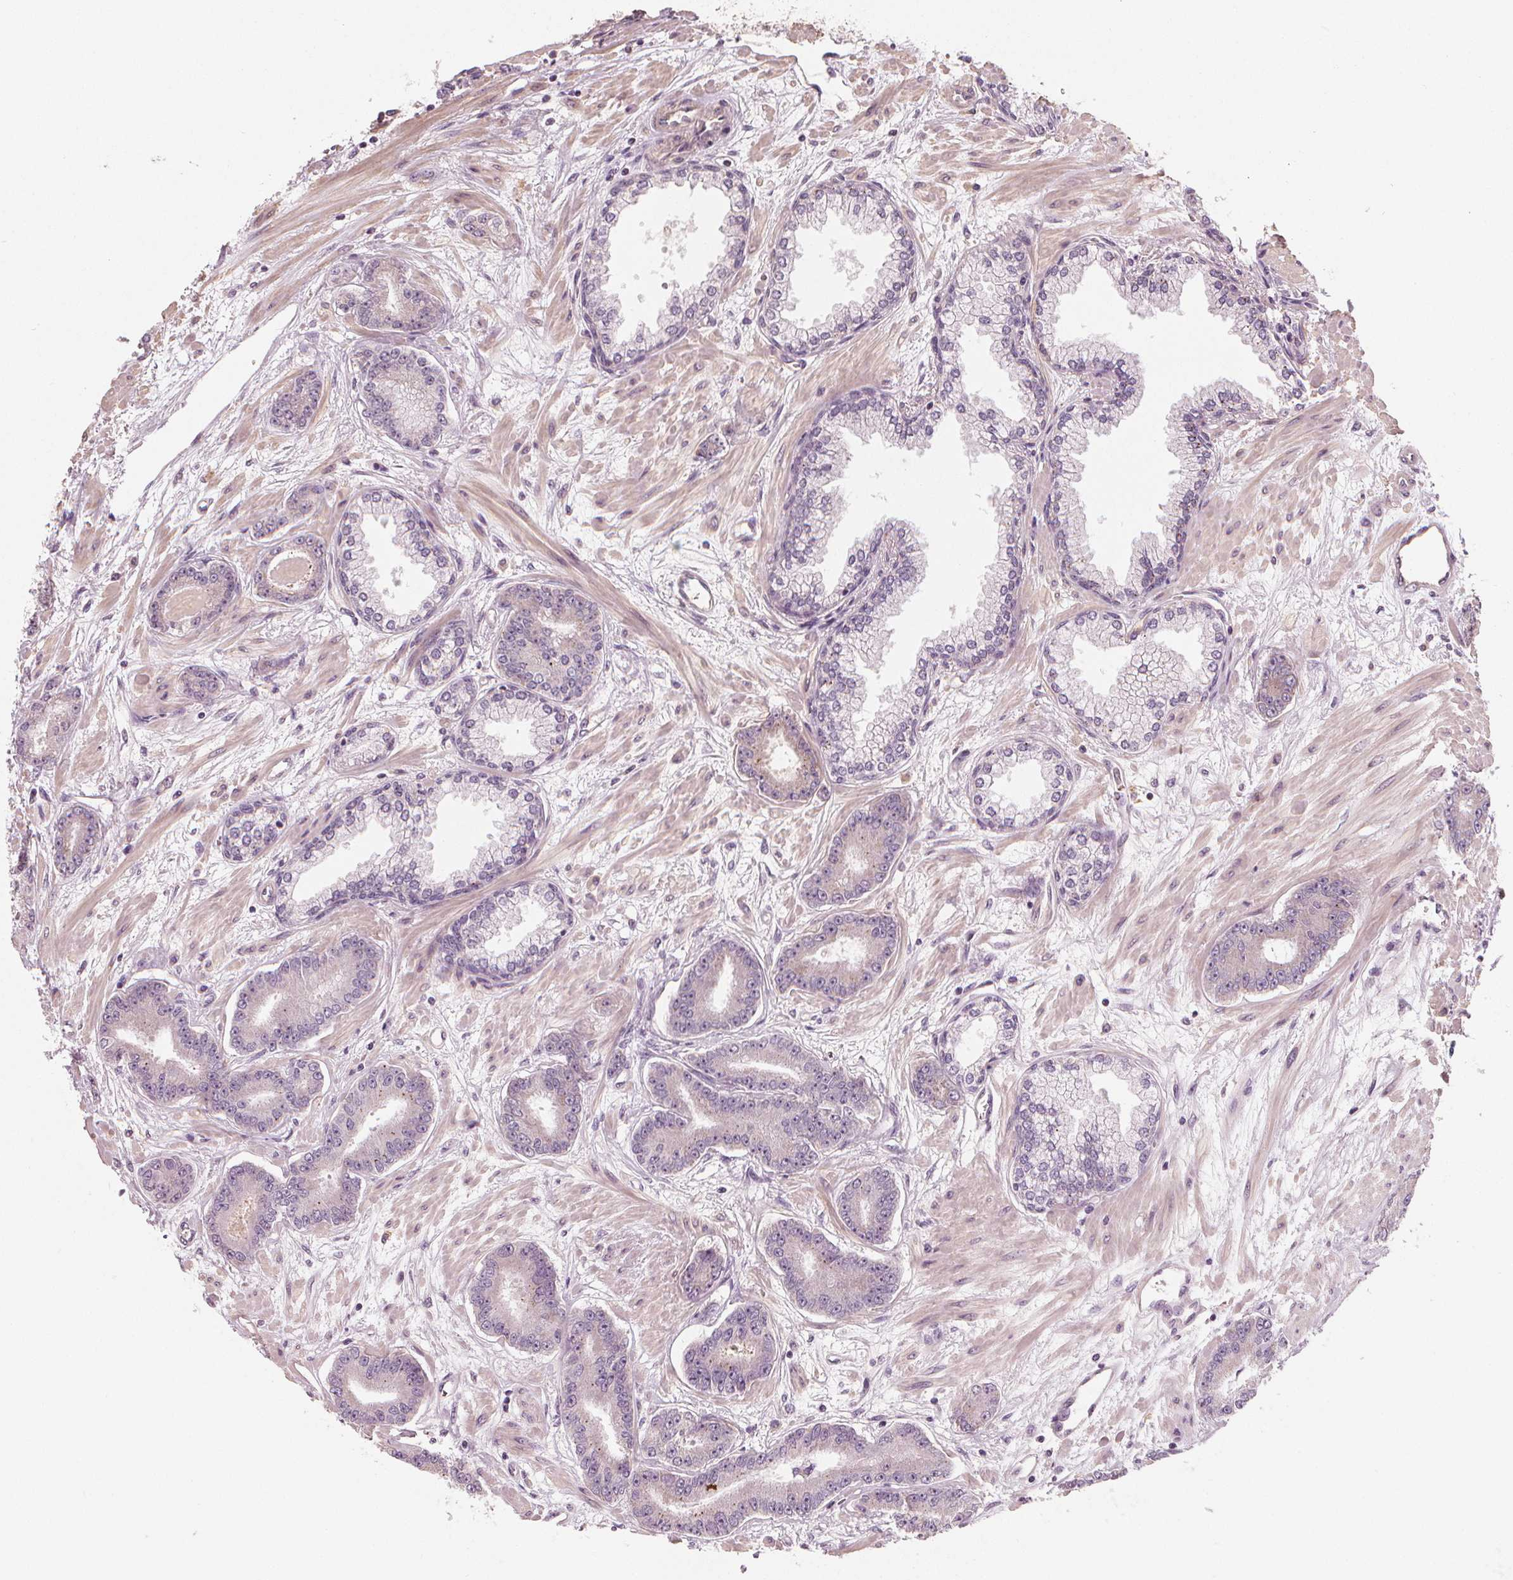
{"staining": {"intensity": "negative", "quantity": "none", "location": "none"}, "tissue": "prostate cancer", "cell_type": "Tumor cells", "image_type": "cancer", "snomed": [{"axis": "morphology", "description": "Adenocarcinoma, Low grade"}, {"axis": "topography", "description": "Prostate"}], "caption": "Tumor cells show no significant protein expression in prostate cancer.", "gene": "CLBA1", "patient": {"sex": "male", "age": 64}}